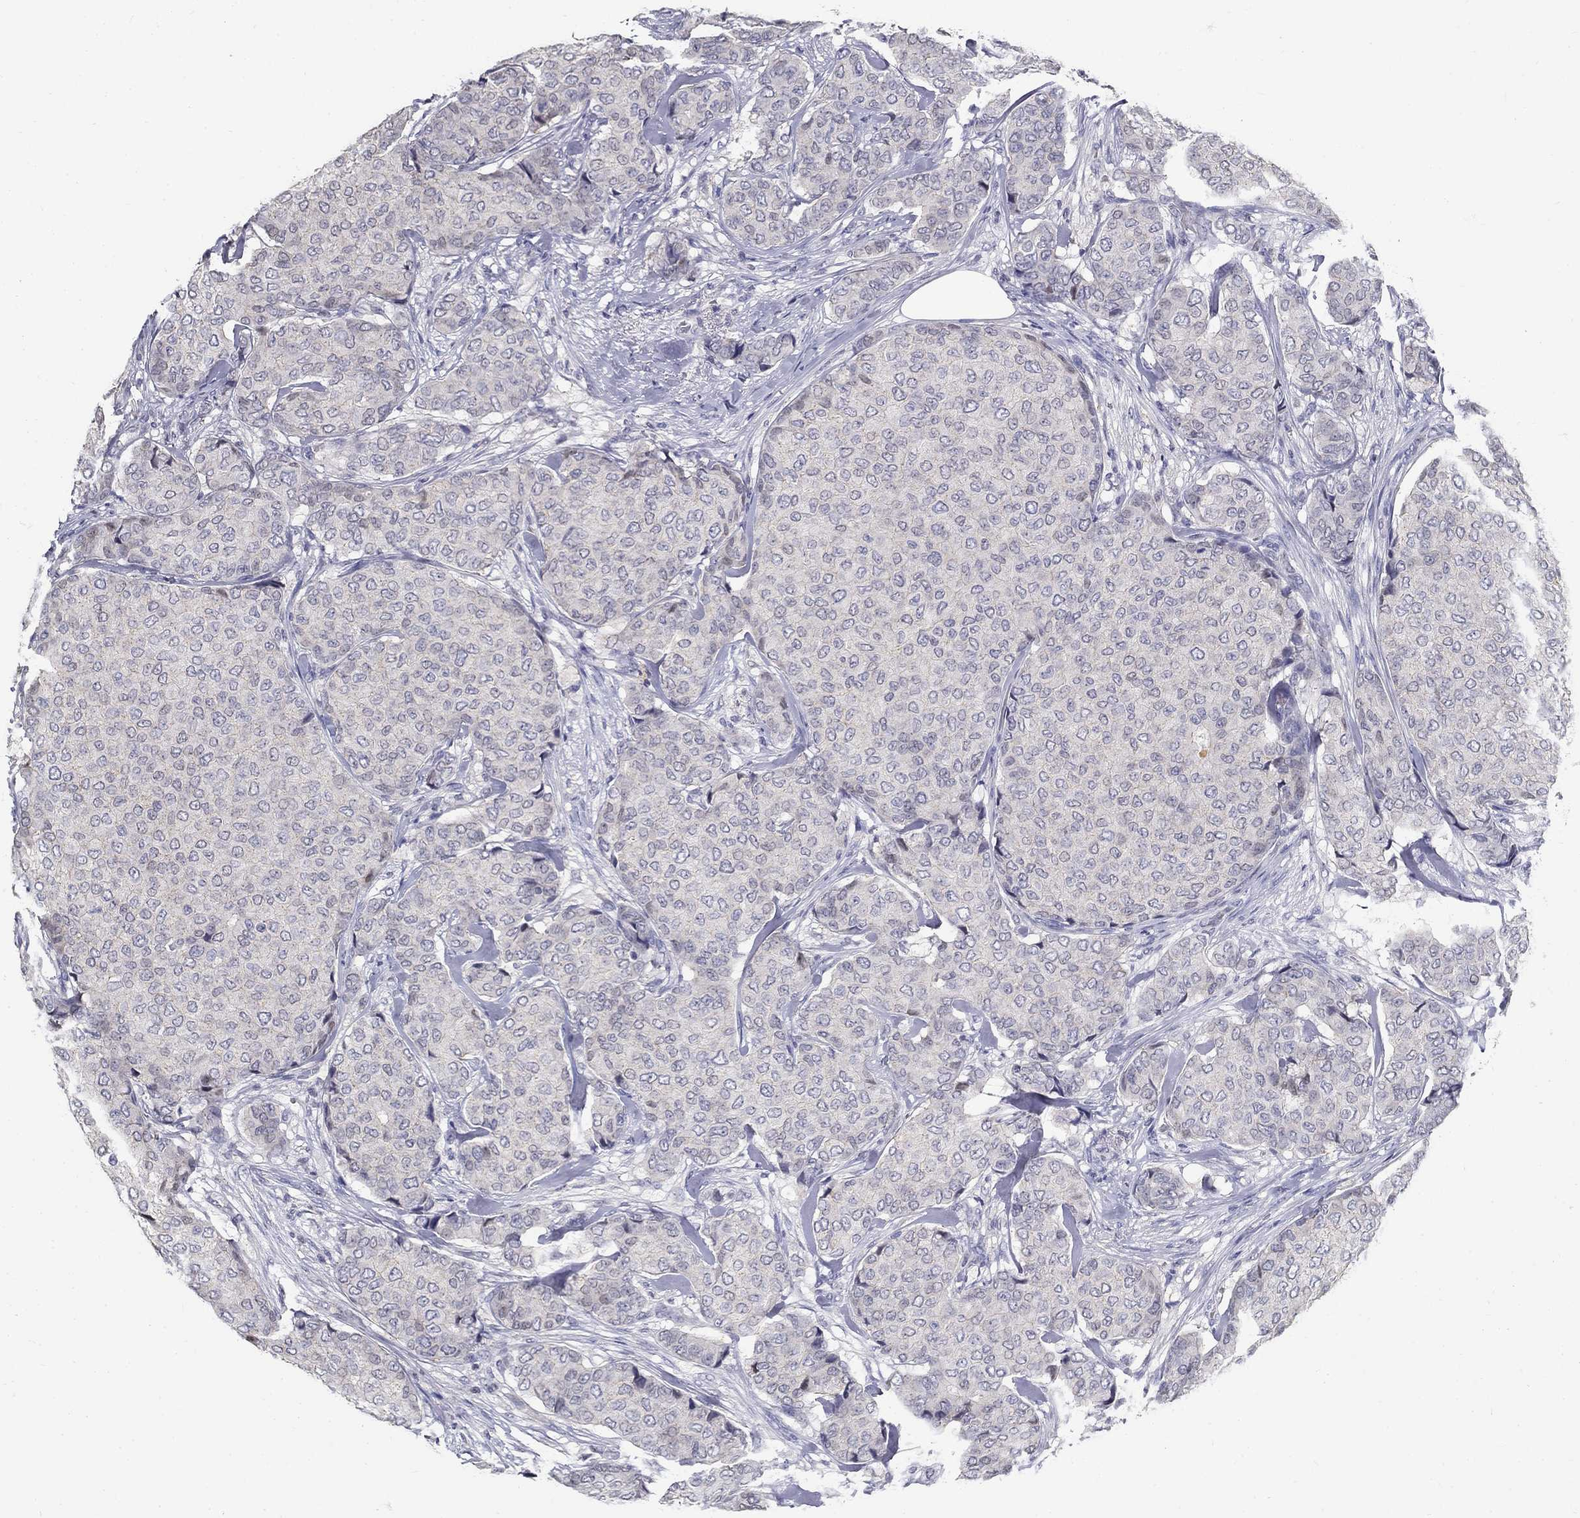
{"staining": {"intensity": "negative", "quantity": "none", "location": "none"}, "tissue": "breast cancer", "cell_type": "Tumor cells", "image_type": "cancer", "snomed": [{"axis": "morphology", "description": "Duct carcinoma"}, {"axis": "topography", "description": "Breast"}], "caption": "Intraductal carcinoma (breast) was stained to show a protein in brown. There is no significant expression in tumor cells. Brightfield microscopy of immunohistochemistry (IHC) stained with DAB (brown) and hematoxylin (blue), captured at high magnification.", "gene": "GUCA1A", "patient": {"sex": "female", "age": 75}}